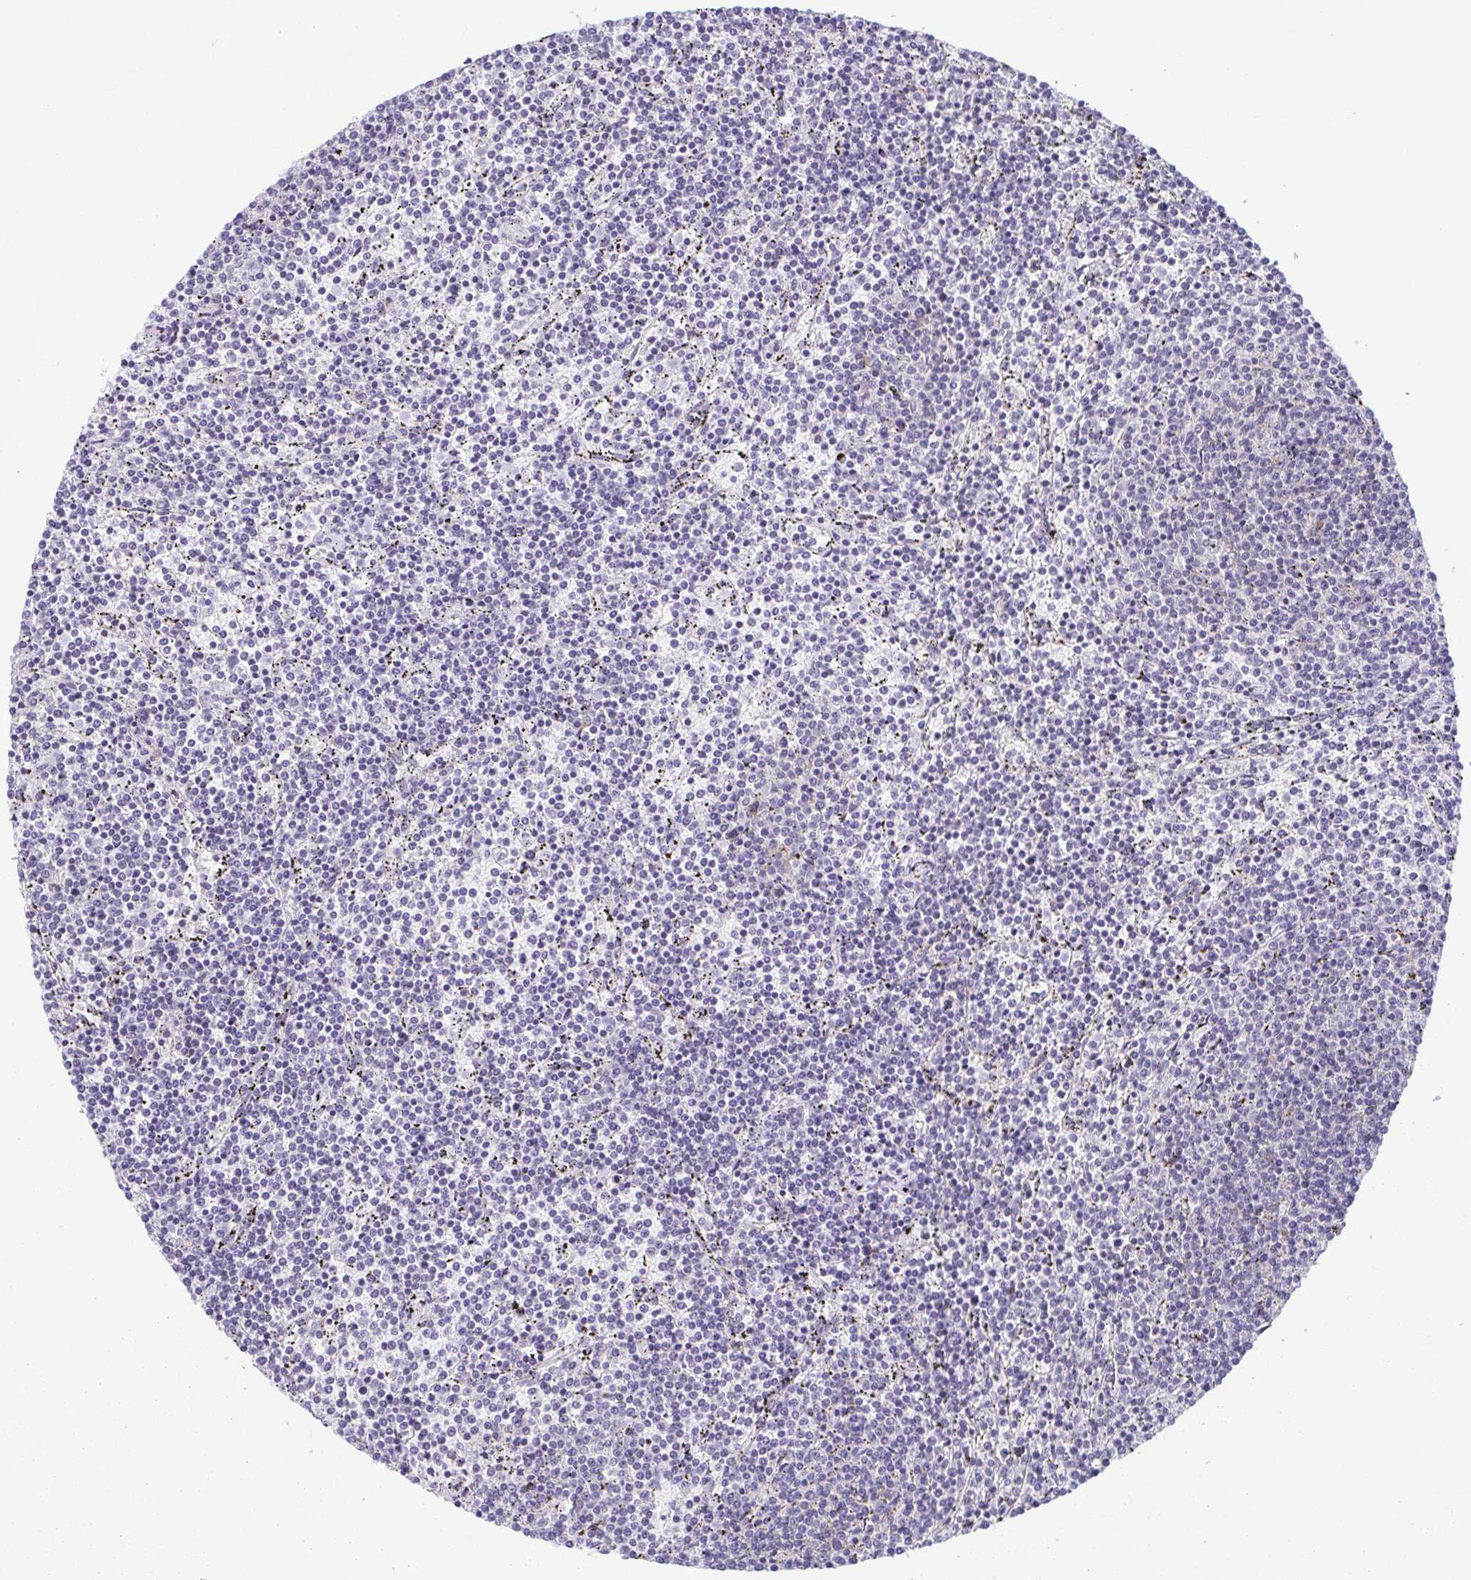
{"staining": {"intensity": "negative", "quantity": "none", "location": "none"}, "tissue": "lymphoma", "cell_type": "Tumor cells", "image_type": "cancer", "snomed": [{"axis": "morphology", "description": "Malignant lymphoma, non-Hodgkin's type, Low grade"}, {"axis": "topography", "description": "Spleen"}], "caption": "Immunohistochemical staining of malignant lymphoma, non-Hodgkin's type (low-grade) exhibits no significant staining in tumor cells.", "gene": "TMEM108", "patient": {"sex": "female", "age": 50}}